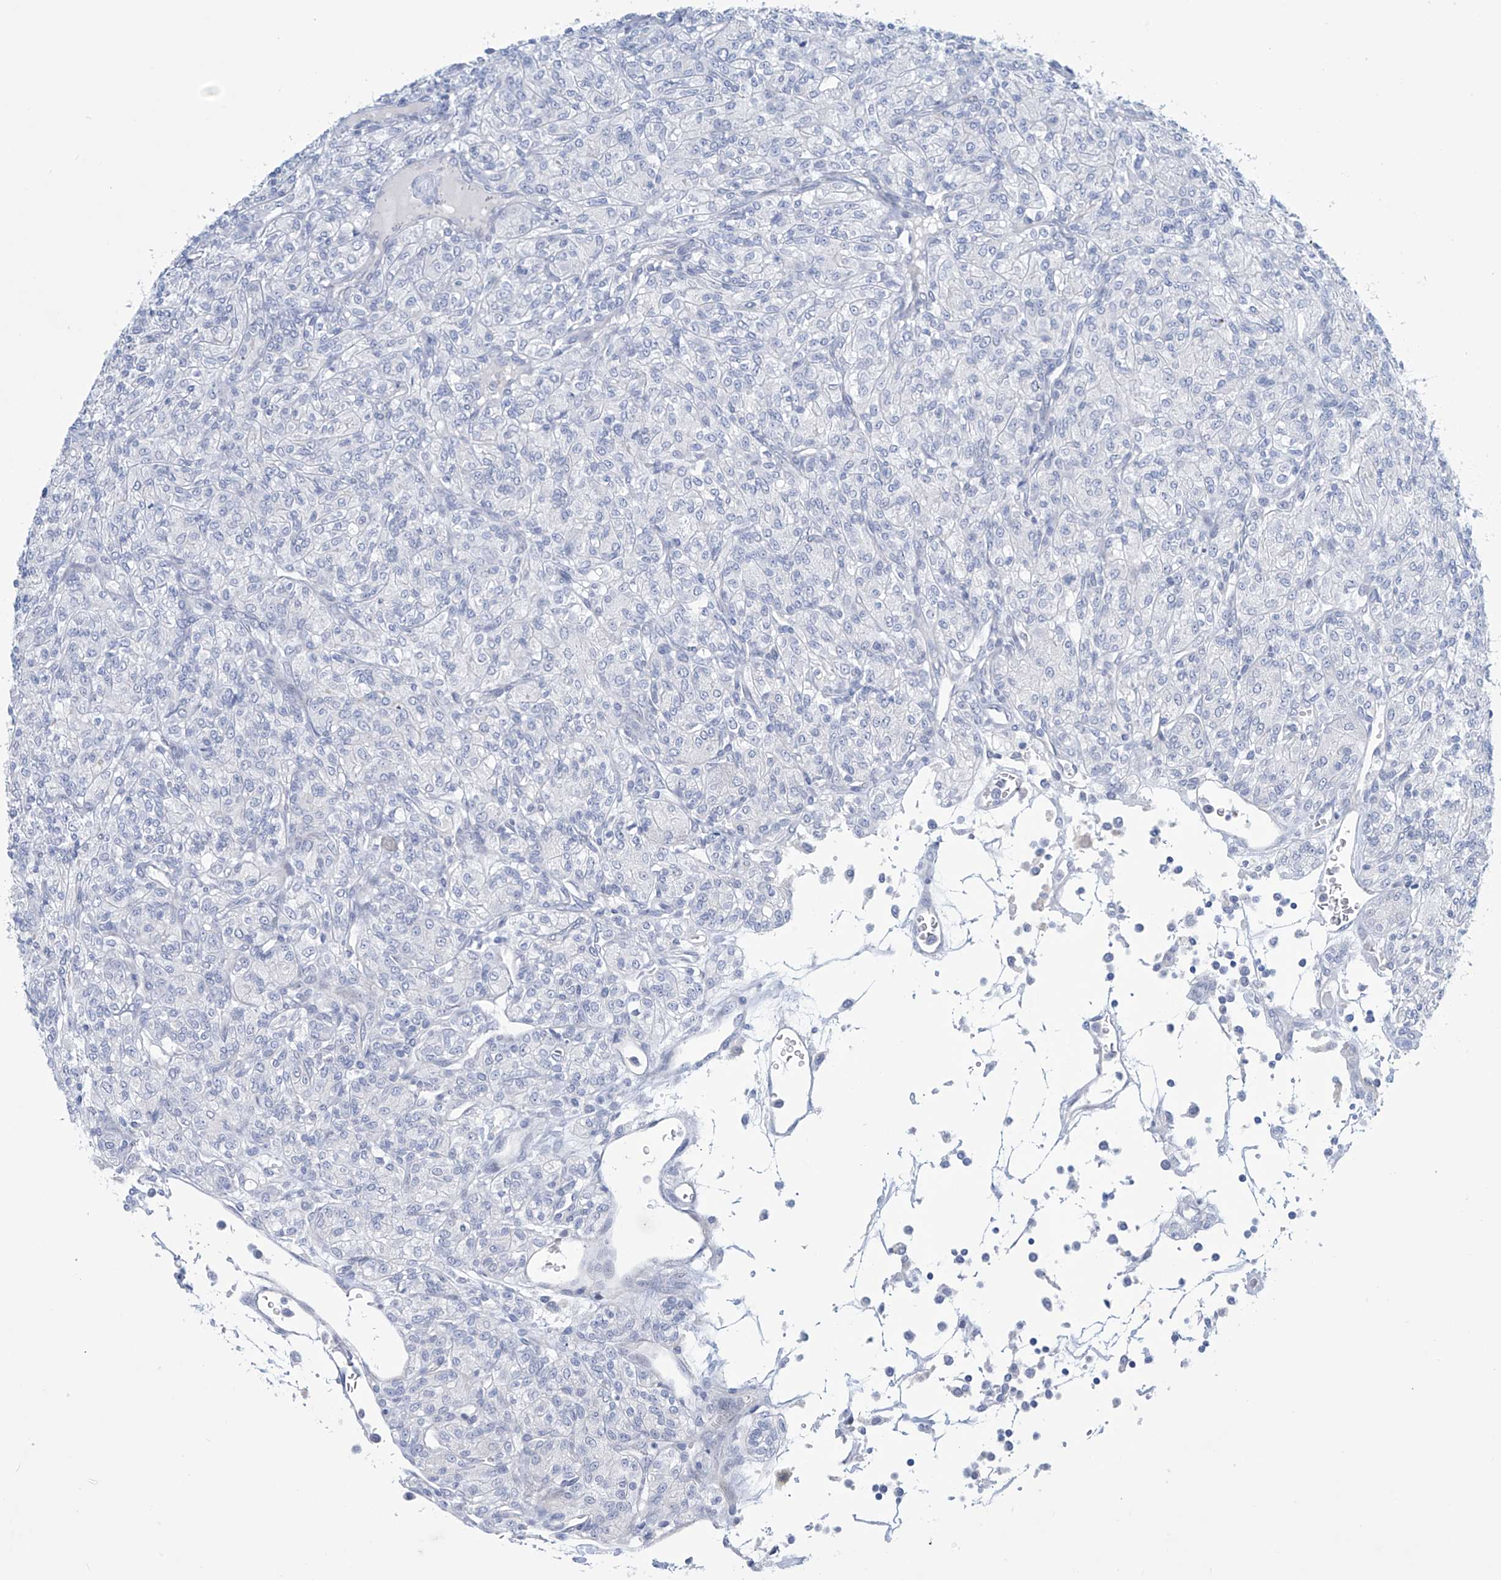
{"staining": {"intensity": "negative", "quantity": "none", "location": "none"}, "tissue": "renal cancer", "cell_type": "Tumor cells", "image_type": "cancer", "snomed": [{"axis": "morphology", "description": "Adenocarcinoma, NOS"}, {"axis": "topography", "description": "Kidney"}], "caption": "Immunohistochemistry (IHC) histopathology image of neoplastic tissue: adenocarcinoma (renal) stained with DAB exhibits no significant protein positivity in tumor cells. (DAB (3,3'-diaminobenzidine) immunohistochemistry (IHC) visualized using brightfield microscopy, high magnification).", "gene": "SLC35A5", "patient": {"sex": "male", "age": 77}}